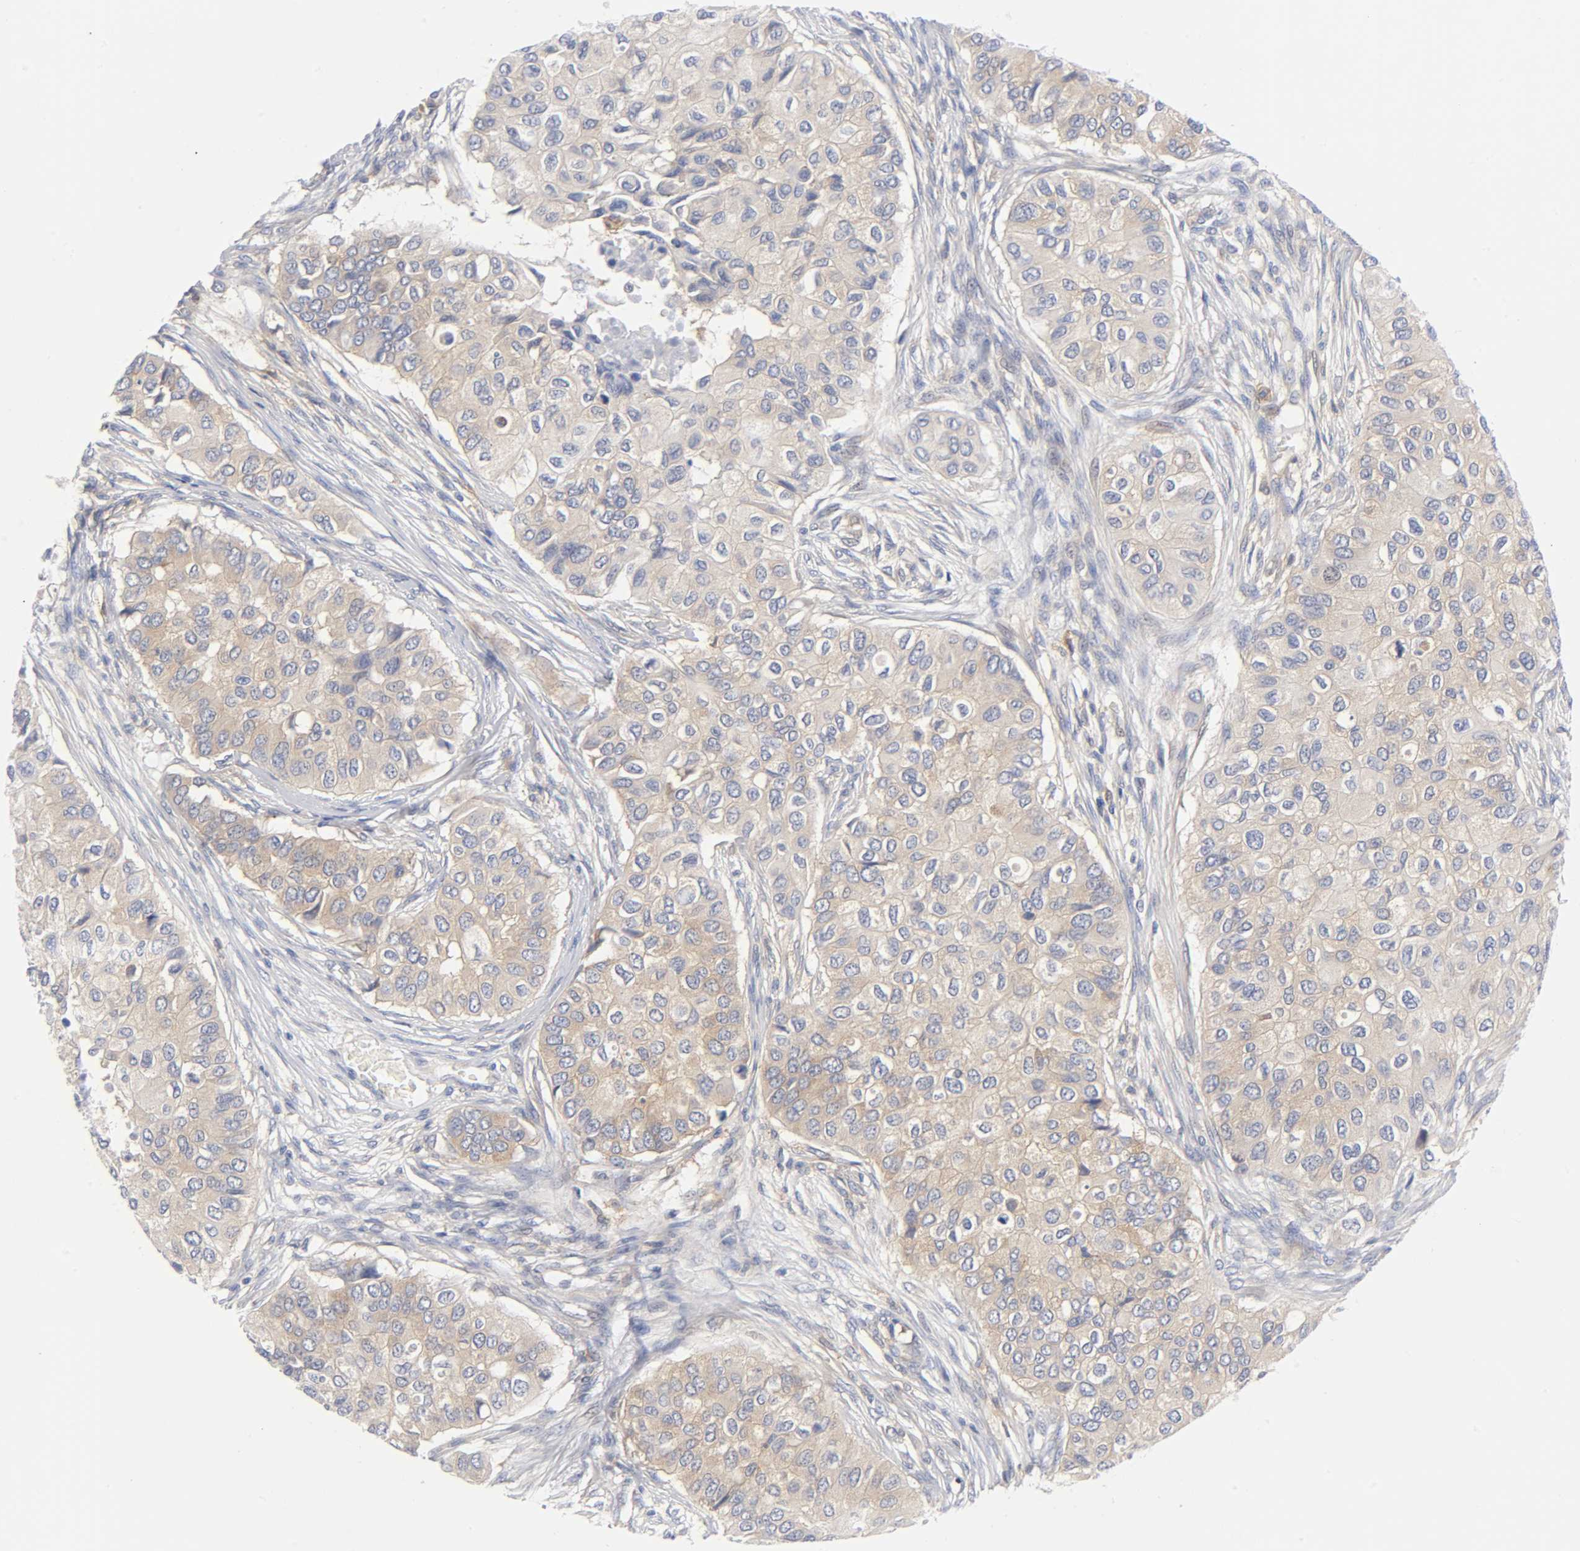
{"staining": {"intensity": "moderate", "quantity": ">75%", "location": "cytoplasmic/membranous"}, "tissue": "breast cancer", "cell_type": "Tumor cells", "image_type": "cancer", "snomed": [{"axis": "morphology", "description": "Normal tissue, NOS"}, {"axis": "morphology", "description": "Duct carcinoma"}, {"axis": "topography", "description": "Breast"}], "caption": "Tumor cells show moderate cytoplasmic/membranous positivity in about >75% of cells in breast cancer. The staining was performed using DAB (3,3'-diaminobenzidine) to visualize the protein expression in brown, while the nuclei were stained in blue with hematoxylin (Magnification: 20x).", "gene": "CD86", "patient": {"sex": "female", "age": 49}}